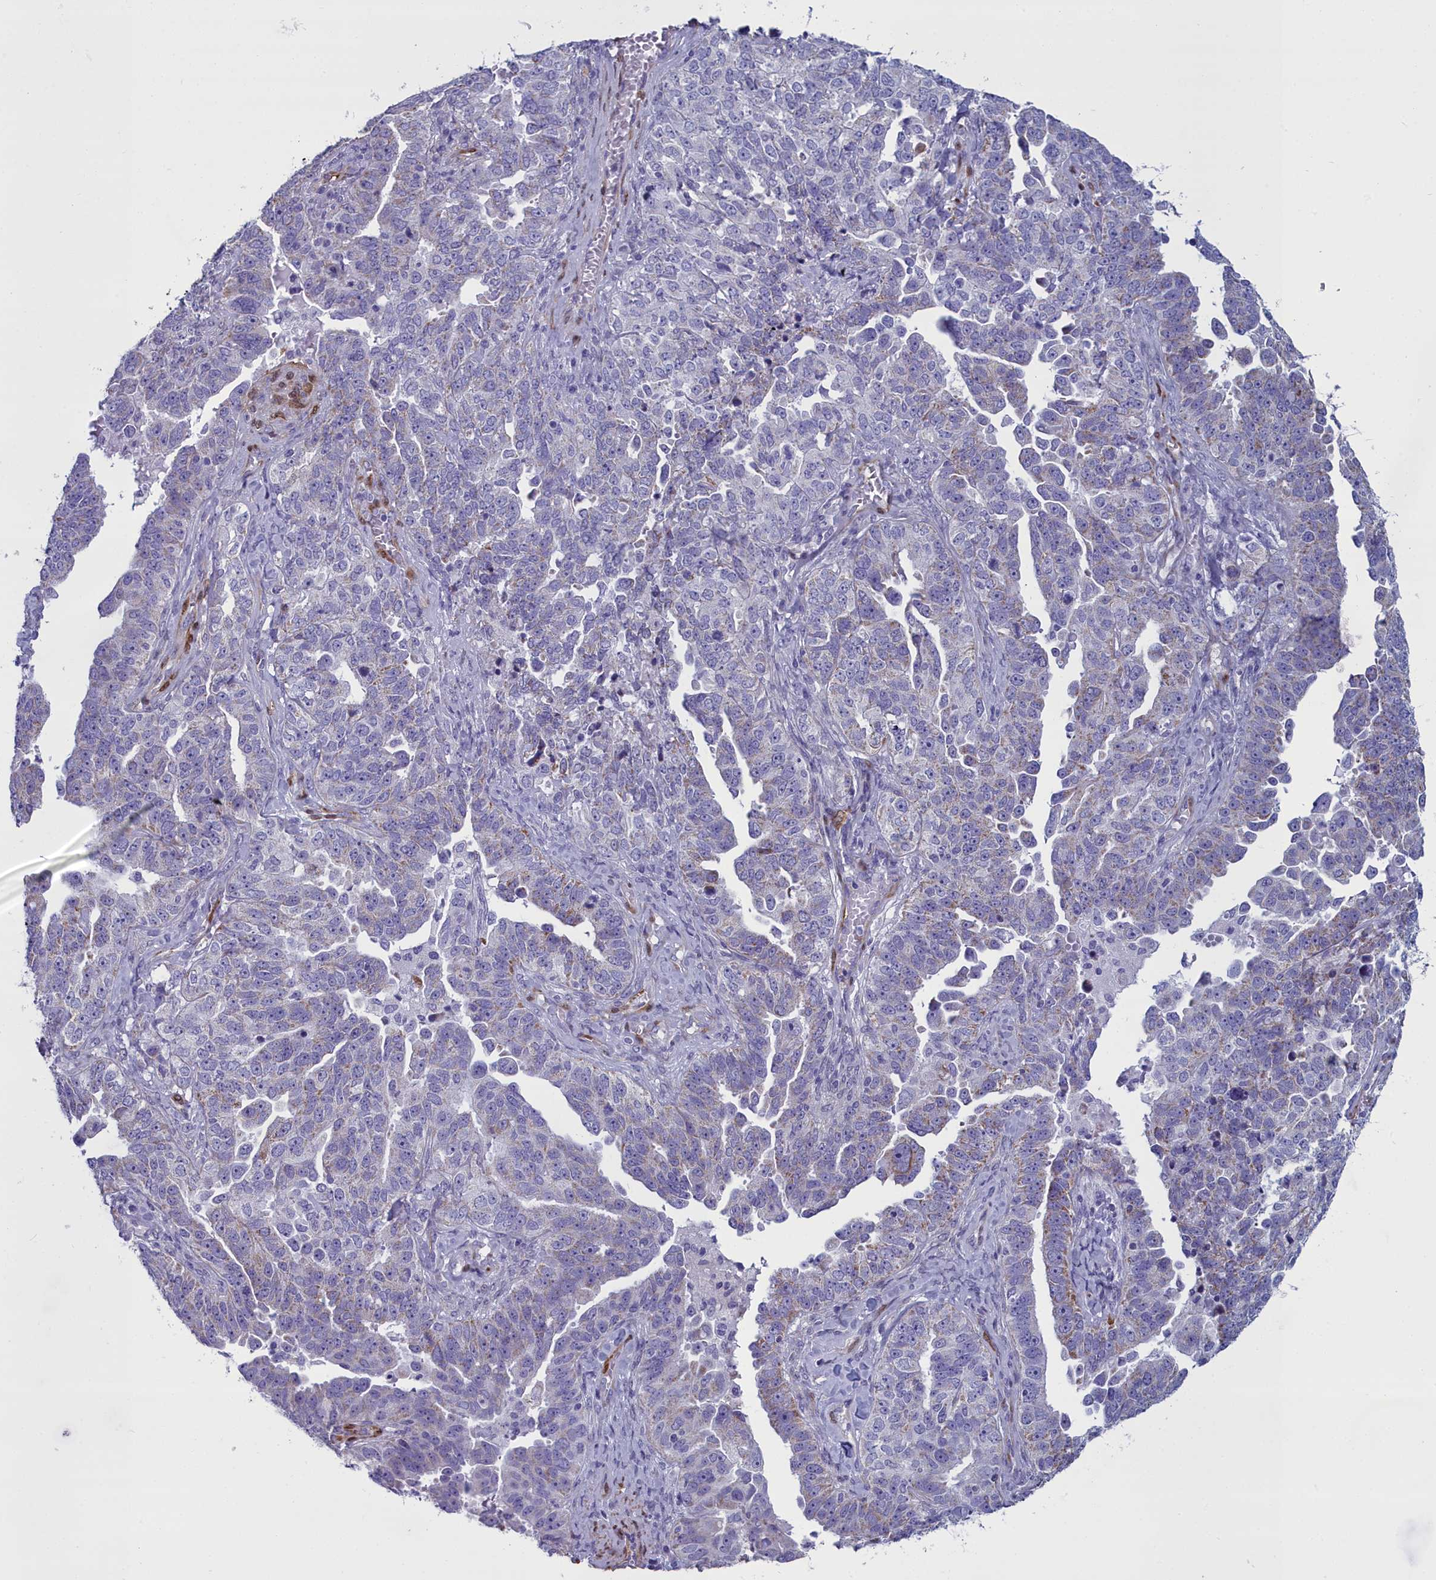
{"staining": {"intensity": "negative", "quantity": "none", "location": "none"}, "tissue": "ovarian cancer", "cell_type": "Tumor cells", "image_type": "cancer", "snomed": [{"axis": "morphology", "description": "Carcinoma, endometroid"}, {"axis": "topography", "description": "Ovary"}], "caption": "Tumor cells show no significant protein staining in ovarian cancer (endometroid carcinoma).", "gene": "PPP1R14A", "patient": {"sex": "female", "age": 62}}